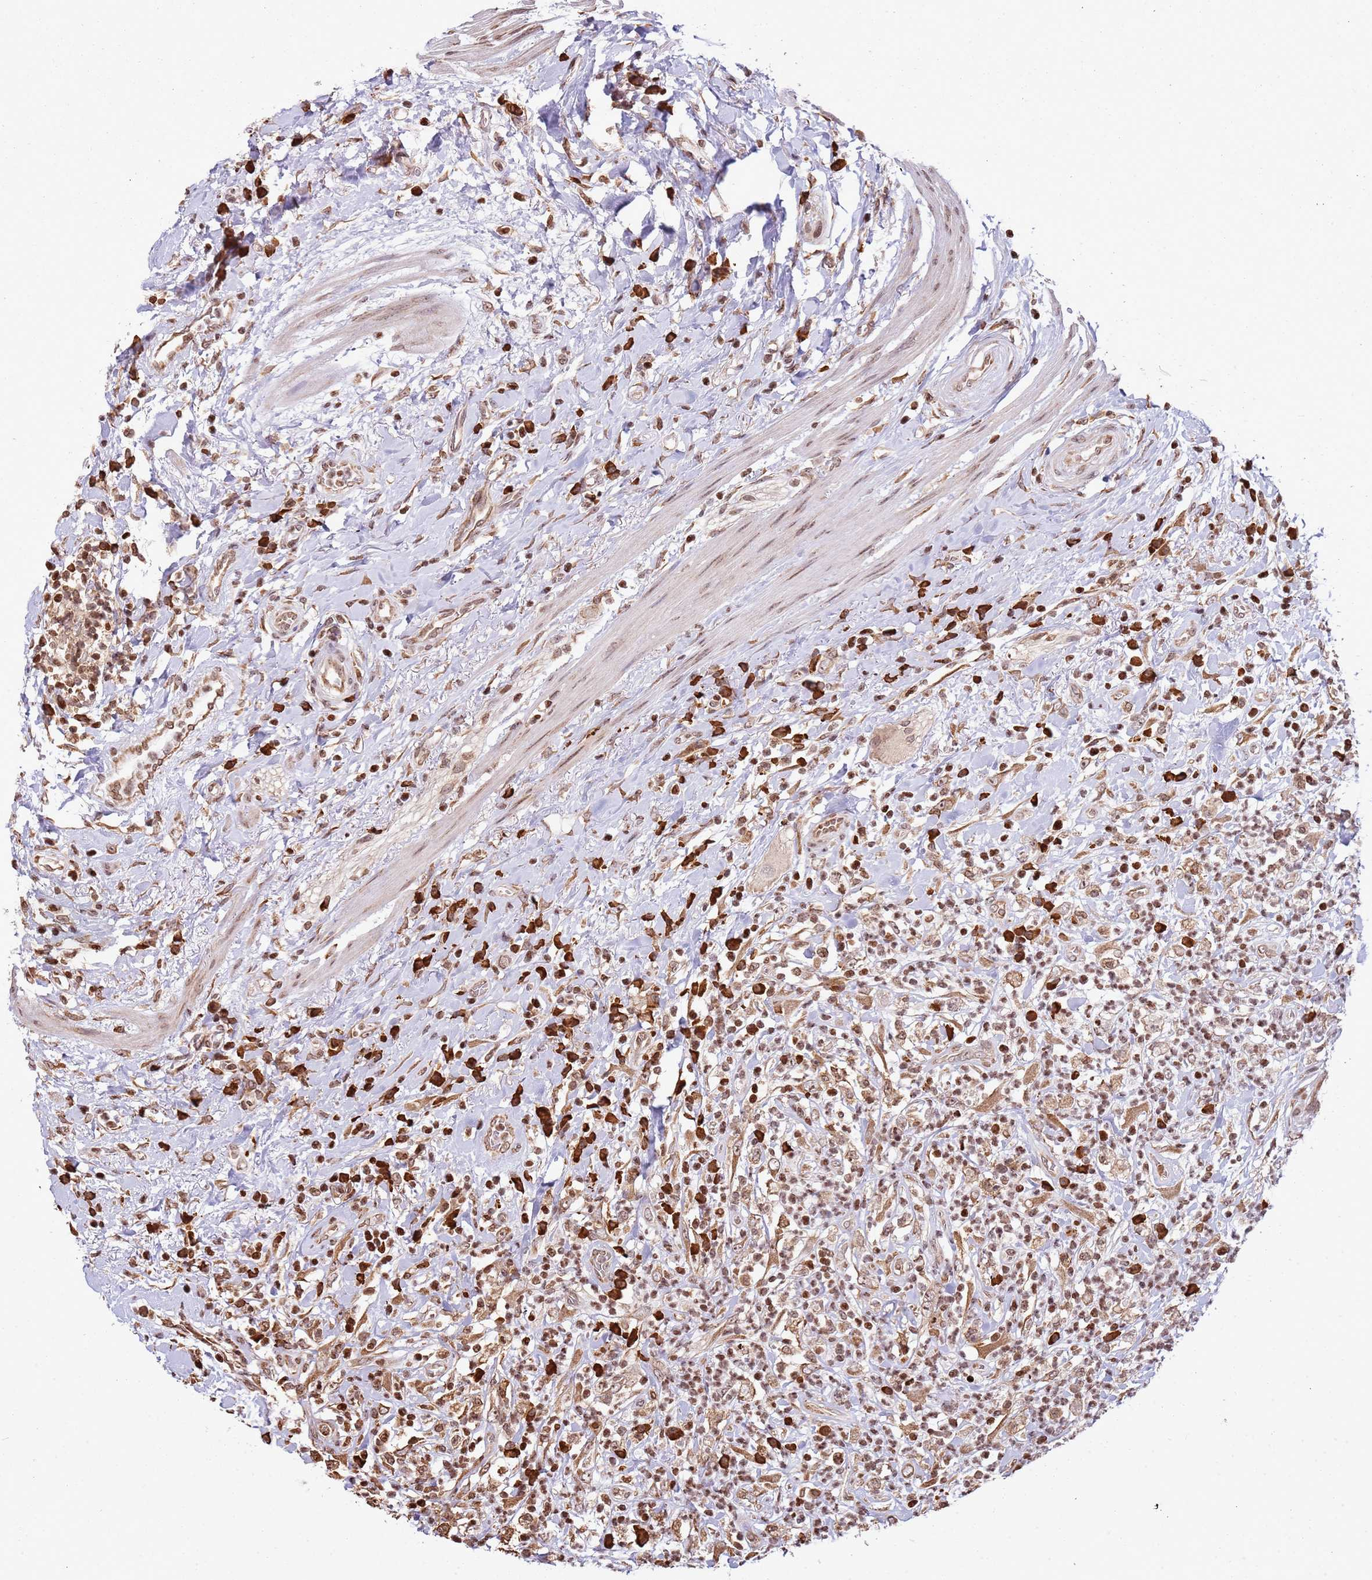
{"staining": {"intensity": "moderate", "quantity": ">75%", "location": "cytoplasmic/membranous"}, "tissue": "colorectal cancer", "cell_type": "Tumor cells", "image_type": "cancer", "snomed": [{"axis": "morphology", "description": "Adenocarcinoma, NOS"}, {"axis": "topography", "description": "Rectum"}], "caption": "Adenocarcinoma (colorectal) stained for a protein shows moderate cytoplasmic/membranous positivity in tumor cells. (DAB = brown stain, brightfield microscopy at high magnification).", "gene": "SCAF1", "patient": {"sex": "male", "age": 59}}